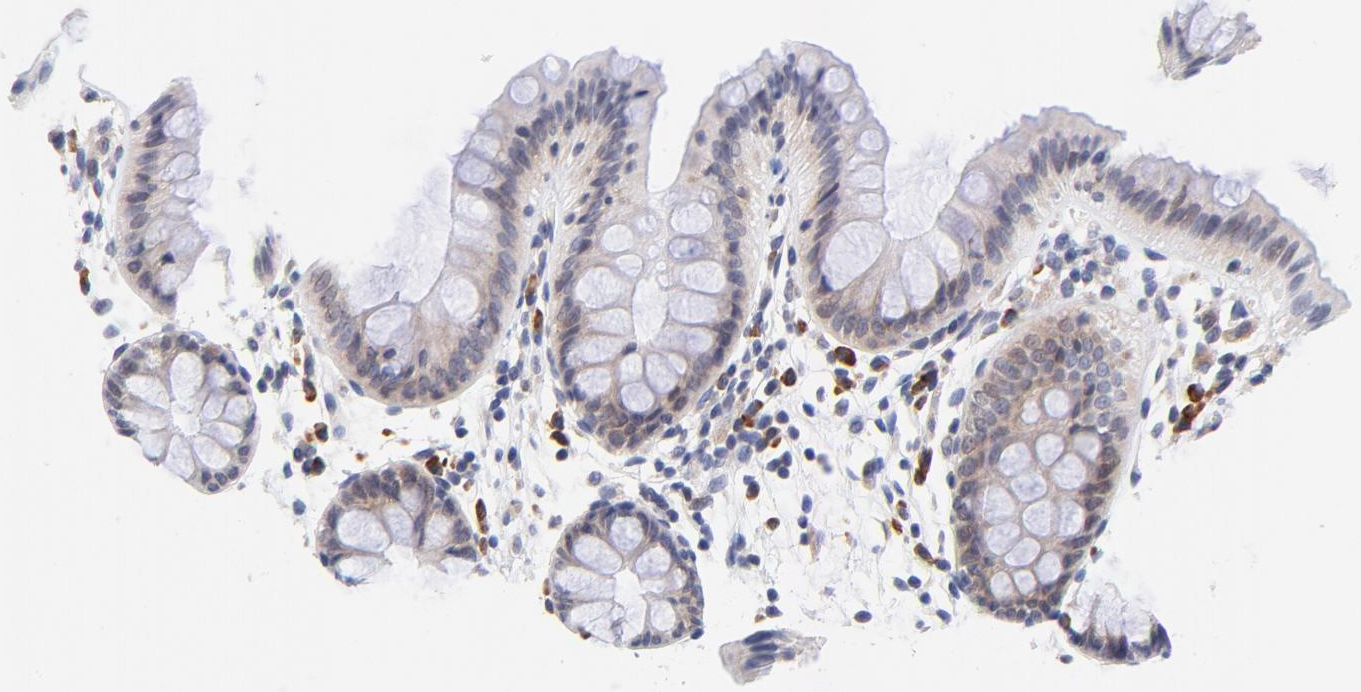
{"staining": {"intensity": "negative", "quantity": "none", "location": "none"}, "tissue": "colon", "cell_type": "Endothelial cells", "image_type": "normal", "snomed": [{"axis": "morphology", "description": "Normal tissue, NOS"}, {"axis": "topography", "description": "Smooth muscle"}, {"axis": "topography", "description": "Colon"}], "caption": "DAB immunohistochemical staining of unremarkable human colon displays no significant expression in endothelial cells. (Stains: DAB immunohistochemistry (IHC) with hematoxylin counter stain, Microscopy: brightfield microscopy at high magnification).", "gene": "AFF2", "patient": {"sex": "male", "age": 67}}